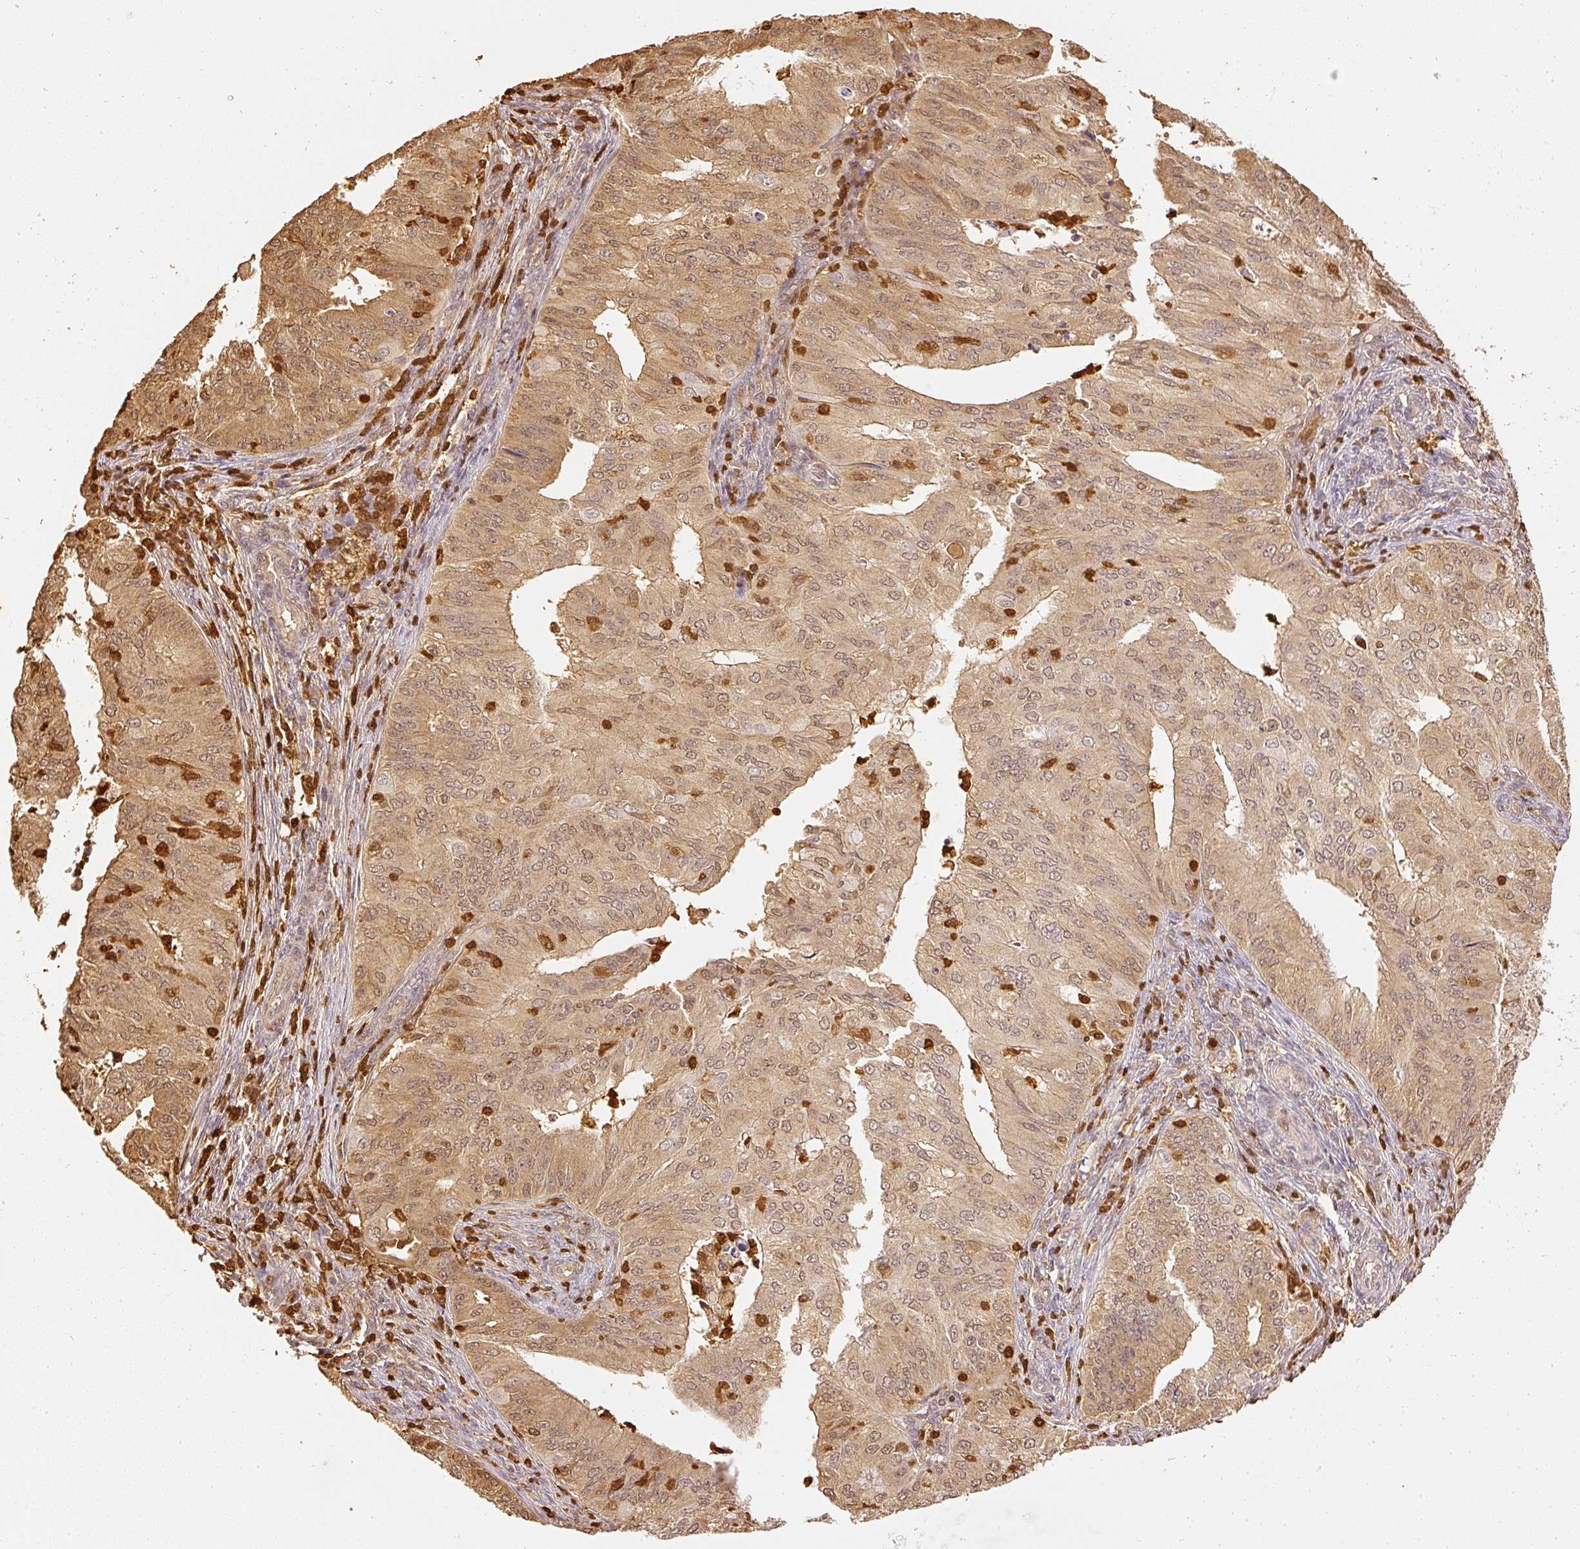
{"staining": {"intensity": "moderate", "quantity": ">75%", "location": "cytoplasmic/membranous,nuclear"}, "tissue": "endometrial cancer", "cell_type": "Tumor cells", "image_type": "cancer", "snomed": [{"axis": "morphology", "description": "Adenocarcinoma, NOS"}, {"axis": "topography", "description": "Endometrium"}], "caption": "Human endometrial cancer (adenocarcinoma) stained with a brown dye displays moderate cytoplasmic/membranous and nuclear positive staining in about >75% of tumor cells.", "gene": "PFN1", "patient": {"sex": "female", "age": 50}}